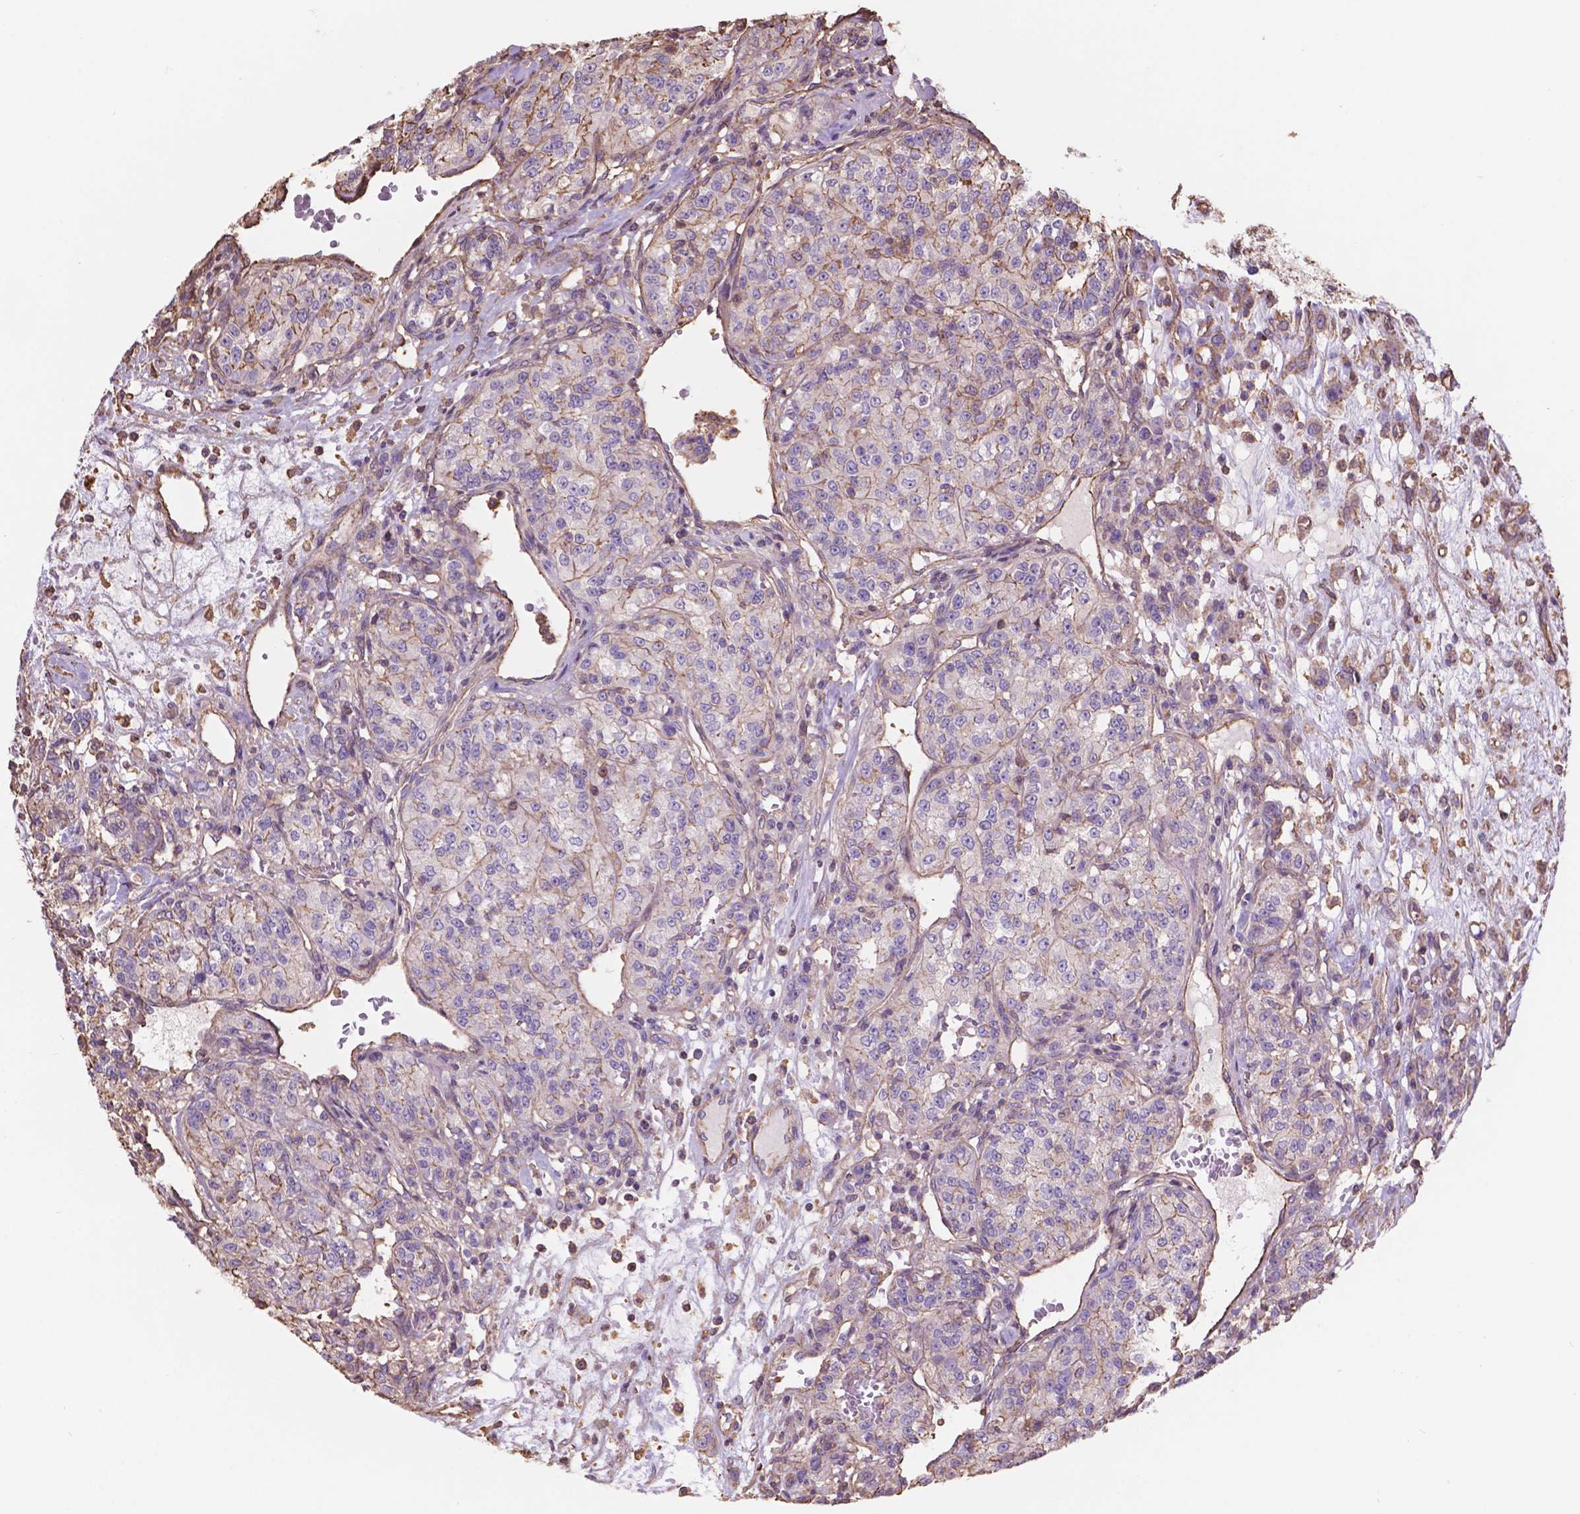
{"staining": {"intensity": "weak", "quantity": ">75%", "location": "cytoplasmic/membranous"}, "tissue": "renal cancer", "cell_type": "Tumor cells", "image_type": "cancer", "snomed": [{"axis": "morphology", "description": "Adenocarcinoma, NOS"}, {"axis": "topography", "description": "Kidney"}], "caption": "IHC image of neoplastic tissue: human adenocarcinoma (renal) stained using immunohistochemistry (IHC) exhibits low levels of weak protein expression localized specifically in the cytoplasmic/membranous of tumor cells, appearing as a cytoplasmic/membranous brown color.", "gene": "NIPA2", "patient": {"sex": "female", "age": 63}}